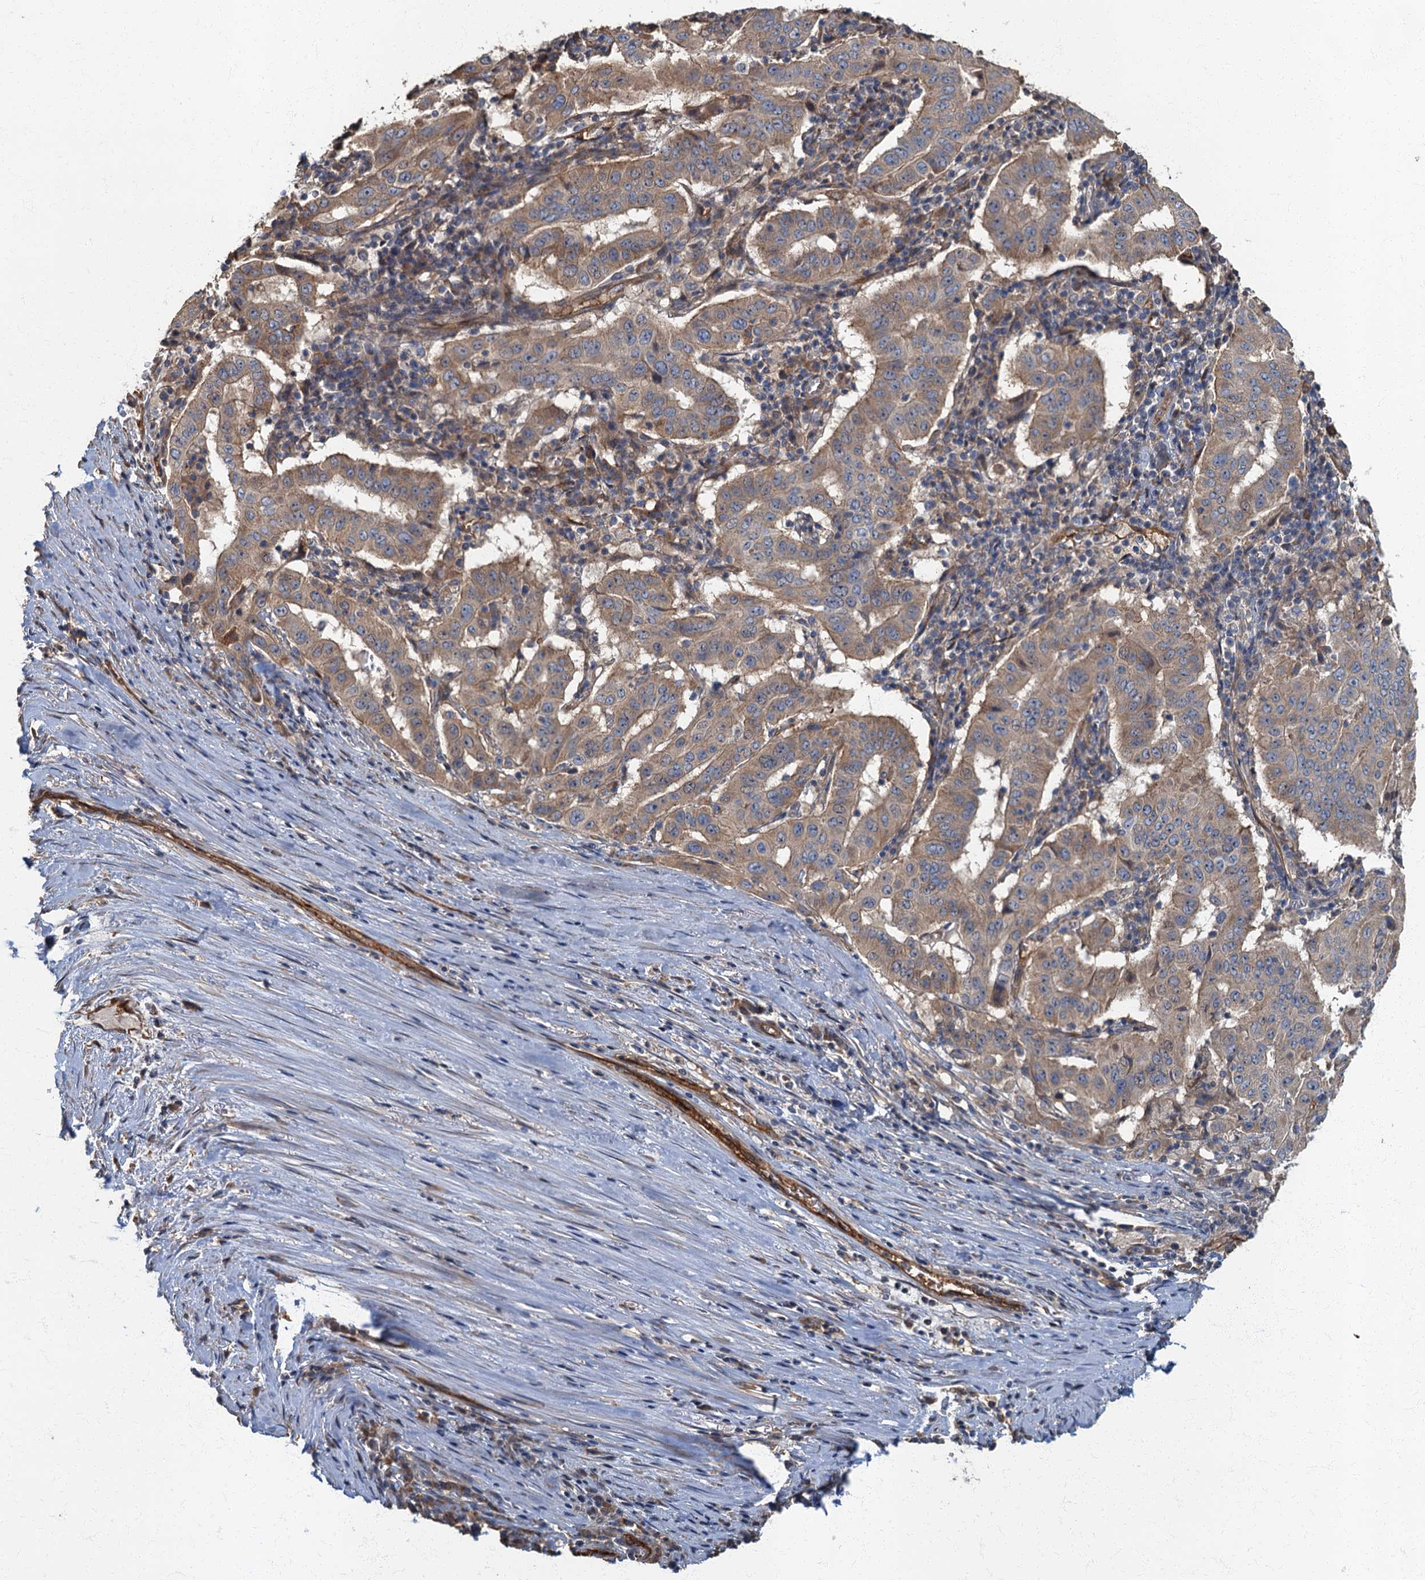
{"staining": {"intensity": "weak", "quantity": ">75%", "location": "cytoplasmic/membranous"}, "tissue": "pancreatic cancer", "cell_type": "Tumor cells", "image_type": "cancer", "snomed": [{"axis": "morphology", "description": "Adenocarcinoma, NOS"}, {"axis": "topography", "description": "Pancreas"}], "caption": "A photomicrograph of pancreatic cancer (adenocarcinoma) stained for a protein displays weak cytoplasmic/membranous brown staining in tumor cells. The staining is performed using DAB (3,3'-diaminobenzidine) brown chromogen to label protein expression. The nuclei are counter-stained blue using hematoxylin.", "gene": "ARL11", "patient": {"sex": "male", "age": 63}}